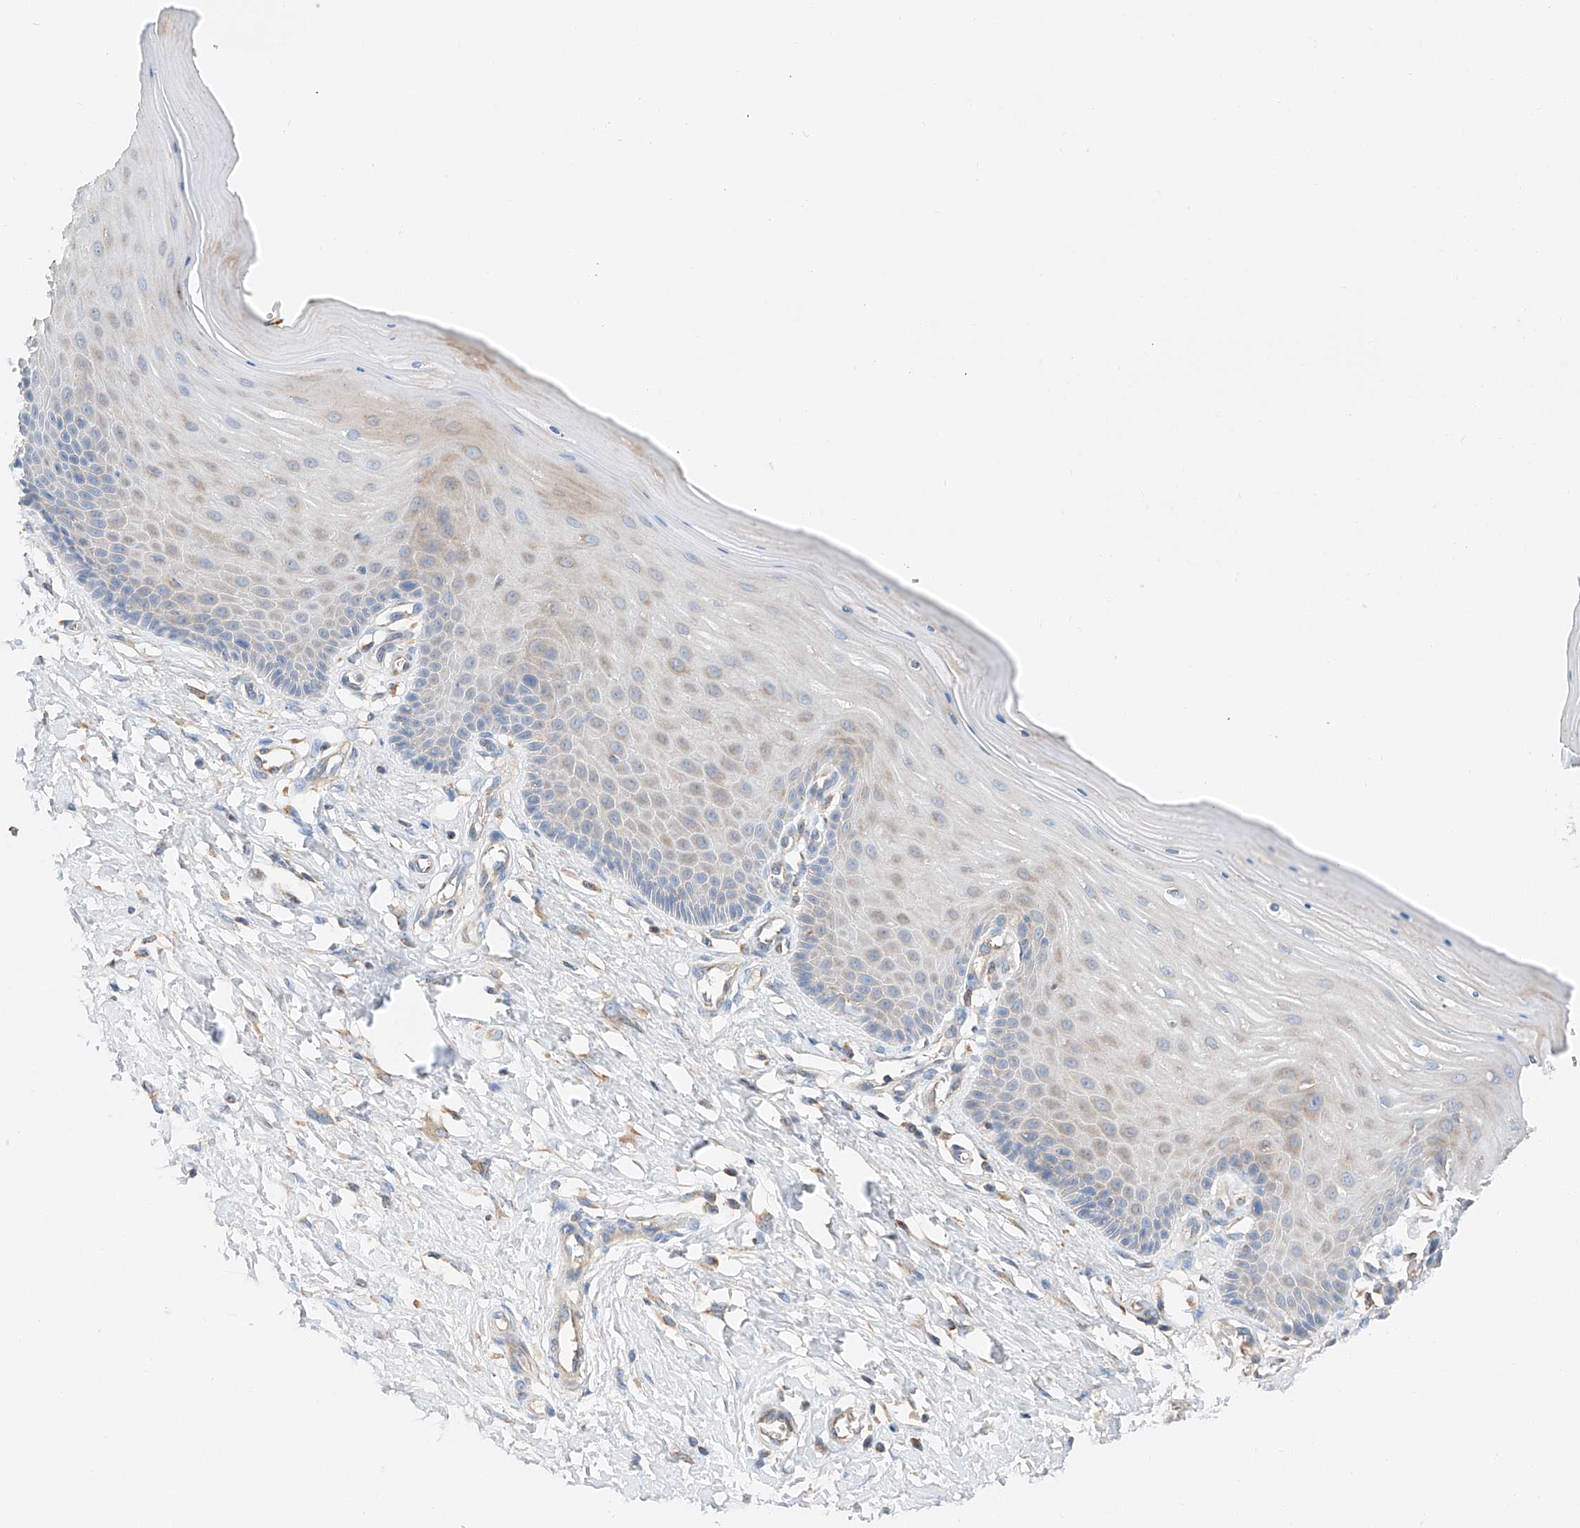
{"staining": {"intensity": "negative", "quantity": "none", "location": "none"}, "tissue": "cervix", "cell_type": "Glandular cells", "image_type": "normal", "snomed": [{"axis": "morphology", "description": "Normal tissue, NOS"}, {"axis": "topography", "description": "Cervix"}], "caption": "Immunohistochemical staining of unremarkable cervix reveals no significant expression in glandular cells. The staining is performed using DAB brown chromogen with nuclei counter-stained in using hematoxylin.", "gene": "RUSC1", "patient": {"sex": "female", "age": 55}}